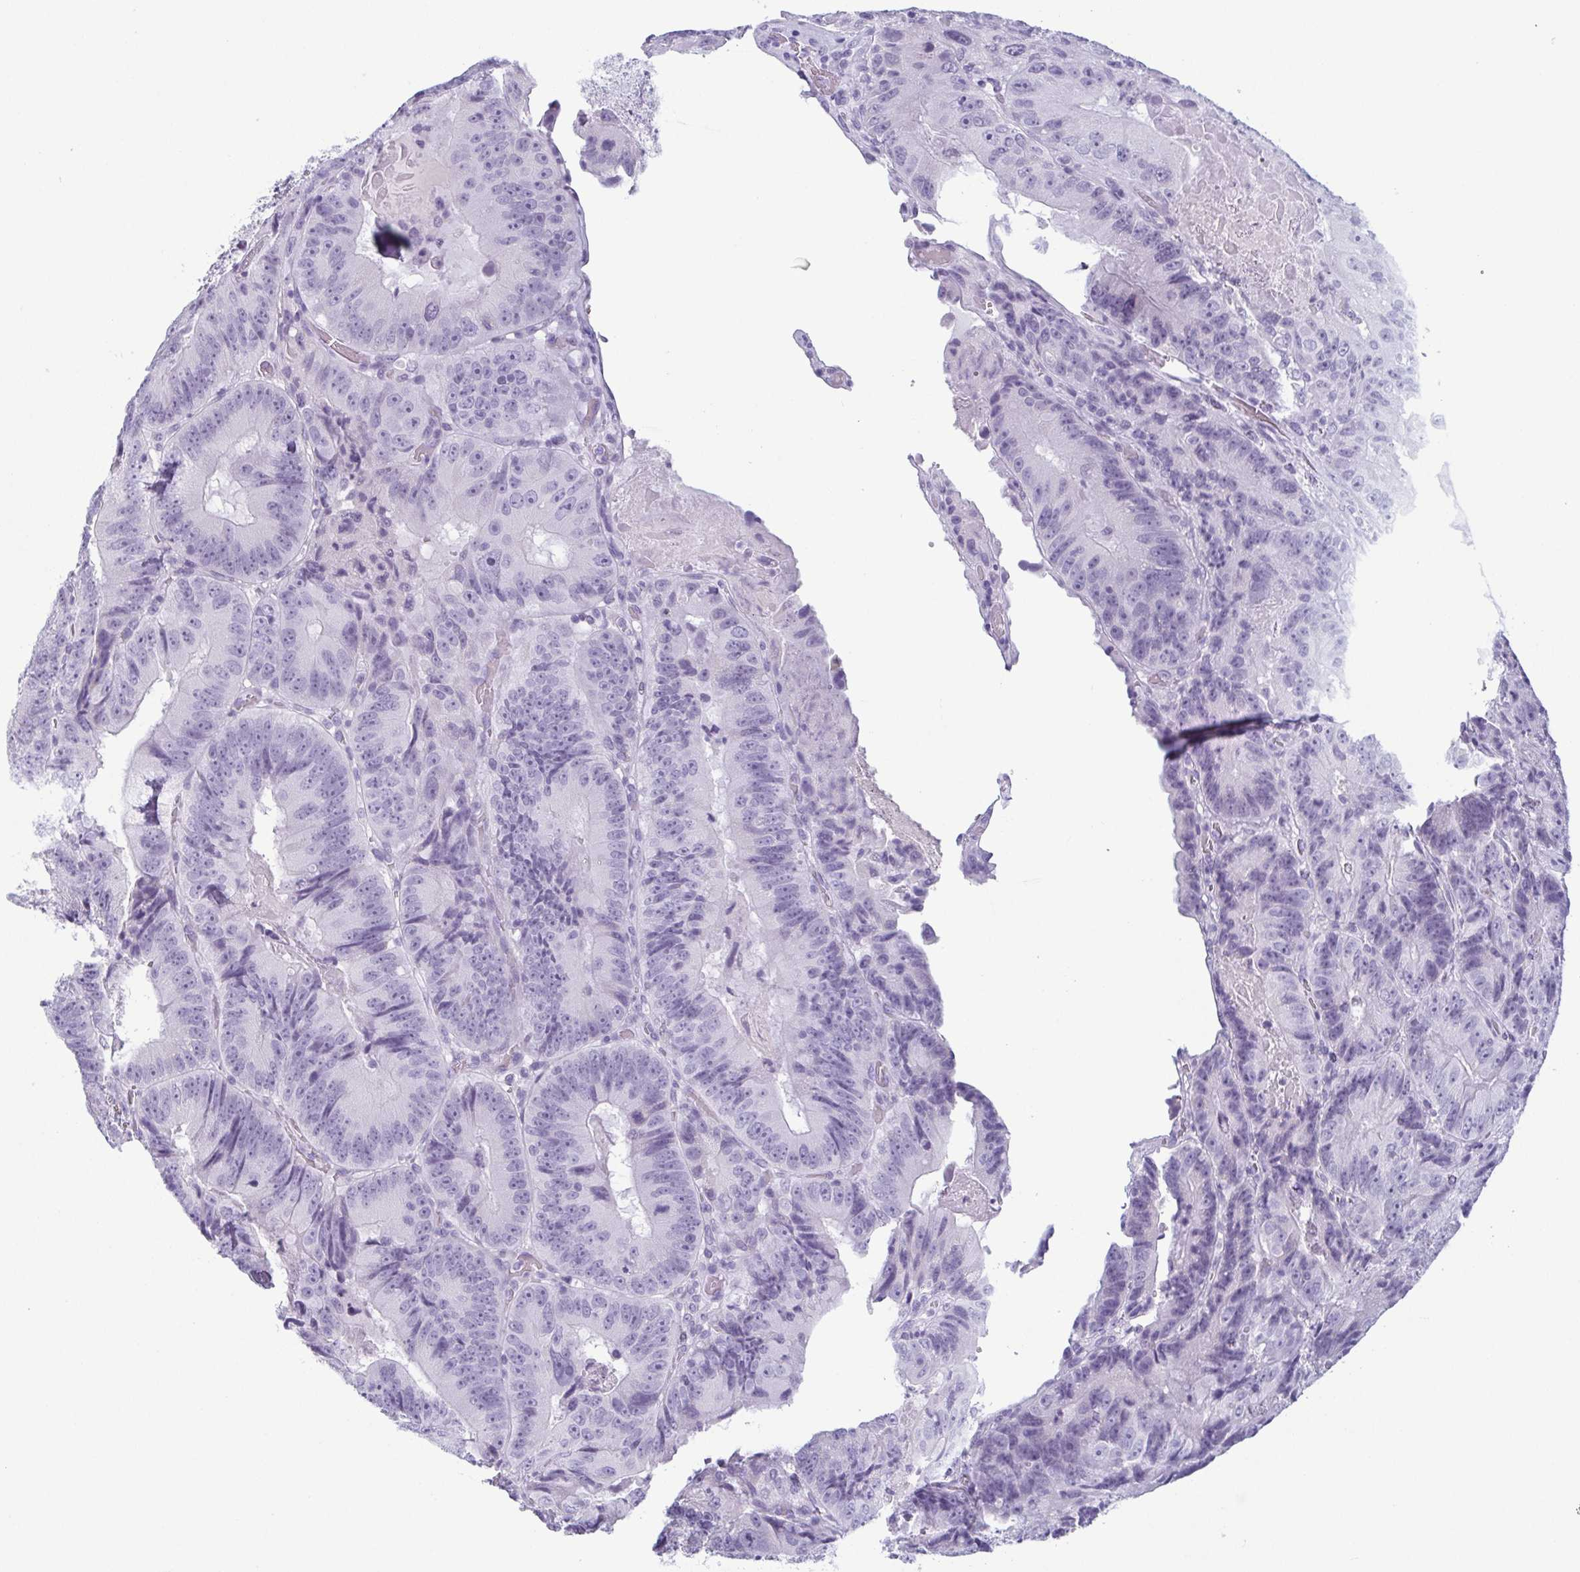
{"staining": {"intensity": "negative", "quantity": "none", "location": "none"}, "tissue": "colorectal cancer", "cell_type": "Tumor cells", "image_type": "cancer", "snomed": [{"axis": "morphology", "description": "Adenocarcinoma, NOS"}, {"axis": "topography", "description": "Colon"}], "caption": "IHC micrograph of neoplastic tissue: colorectal cancer stained with DAB (3,3'-diaminobenzidine) shows no significant protein expression in tumor cells. (DAB (3,3'-diaminobenzidine) immunohistochemistry (IHC) visualized using brightfield microscopy, high magnification).", "gene": "KRT78", "patient": {"sex": "female", "age": 86}}